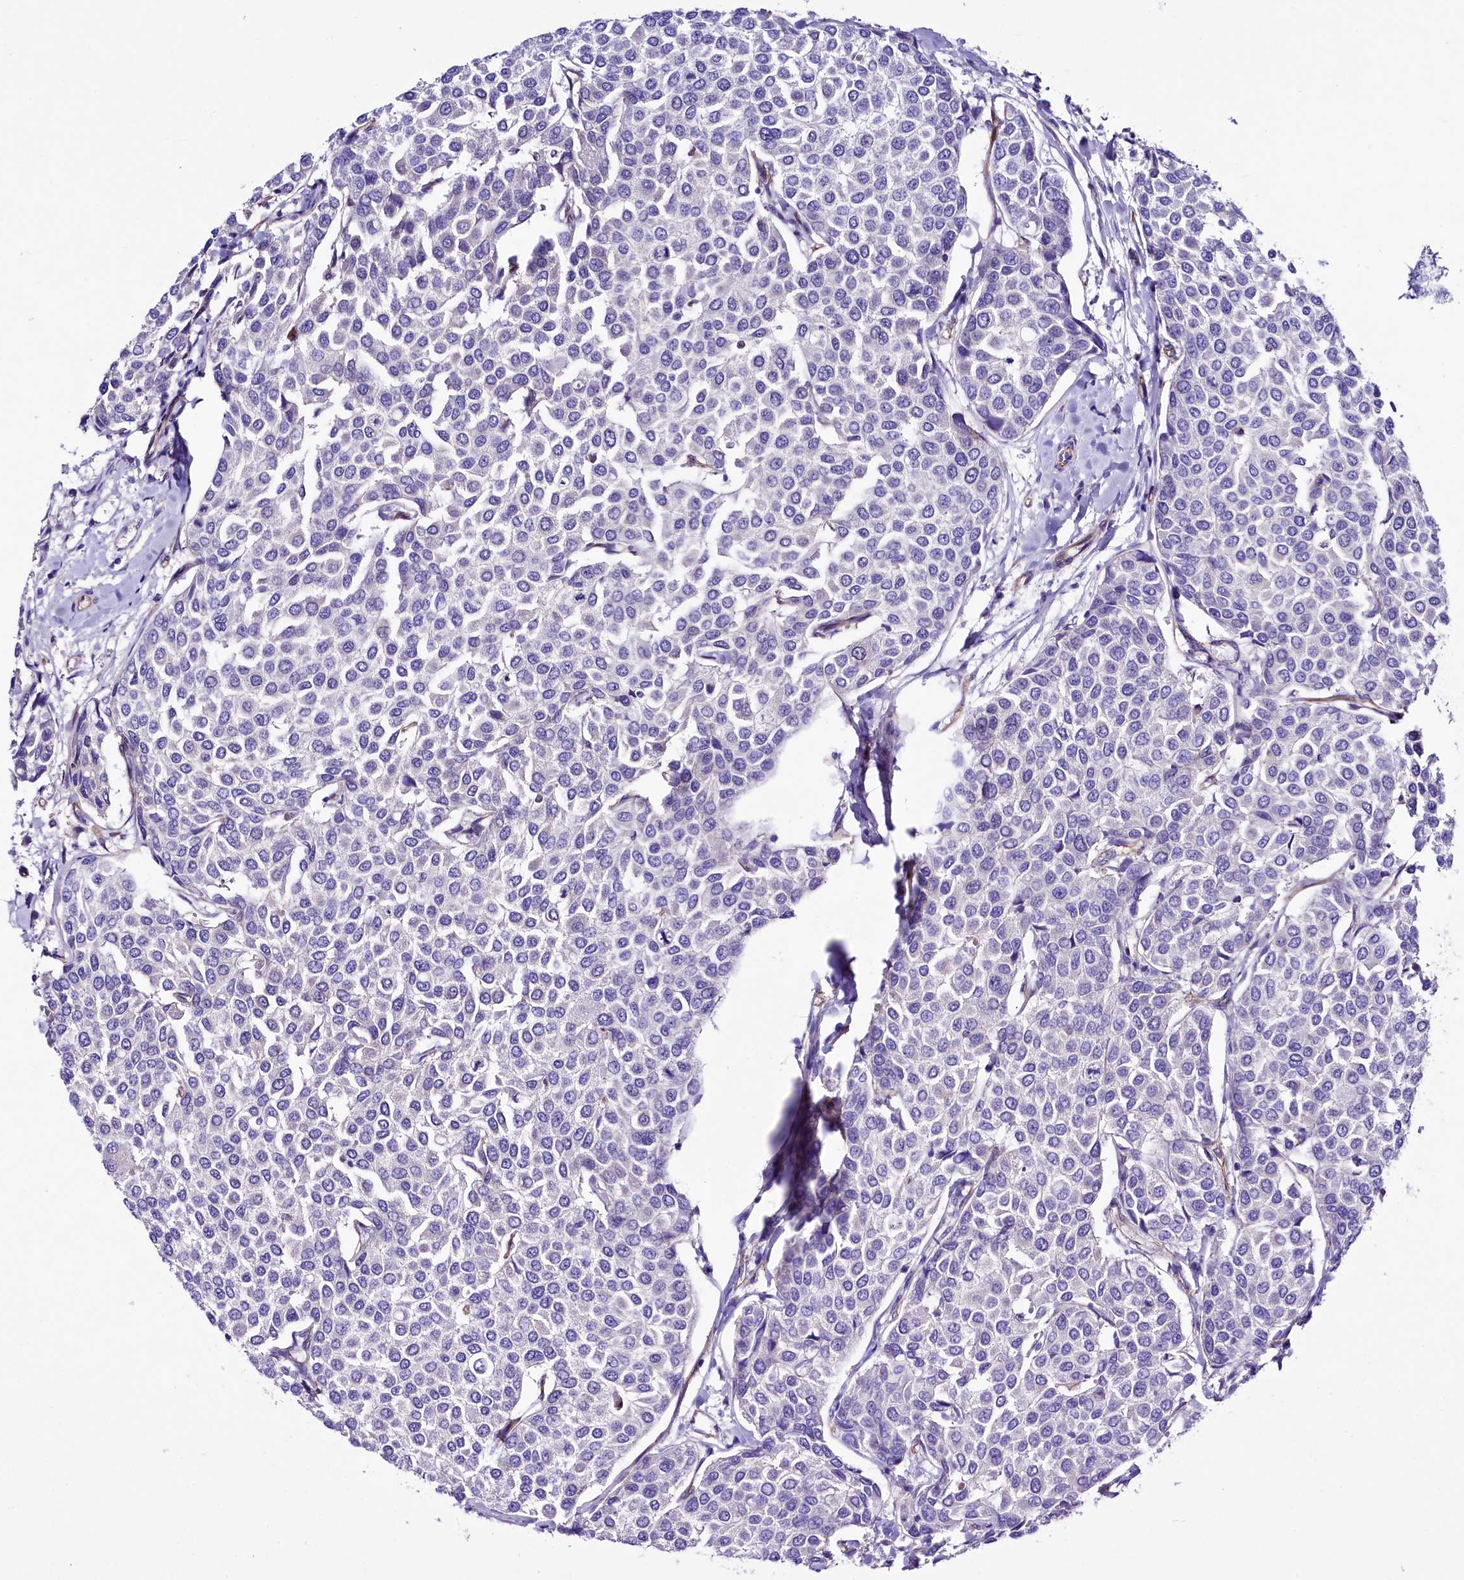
{"staining": {"intensity": "negative", "quantity": "none", "location": "none"}, "tissue": "breast cancer", "cell_type": "Tumor cells", "image_type": "cancer", "snomed": [{"axis": "morphology", "description": "Duct carcinoma"}, {"axis": "topography", "description": "Breast"}], "caption": "Histopathology image shows no protein expression in tumor cells of breast intraductal carcinoma tissue. (Immunohistochemistry, brightfield microscopy, high magnification).", "gene": "SLF1", "patient": {"sex": "female", "age": 55}}